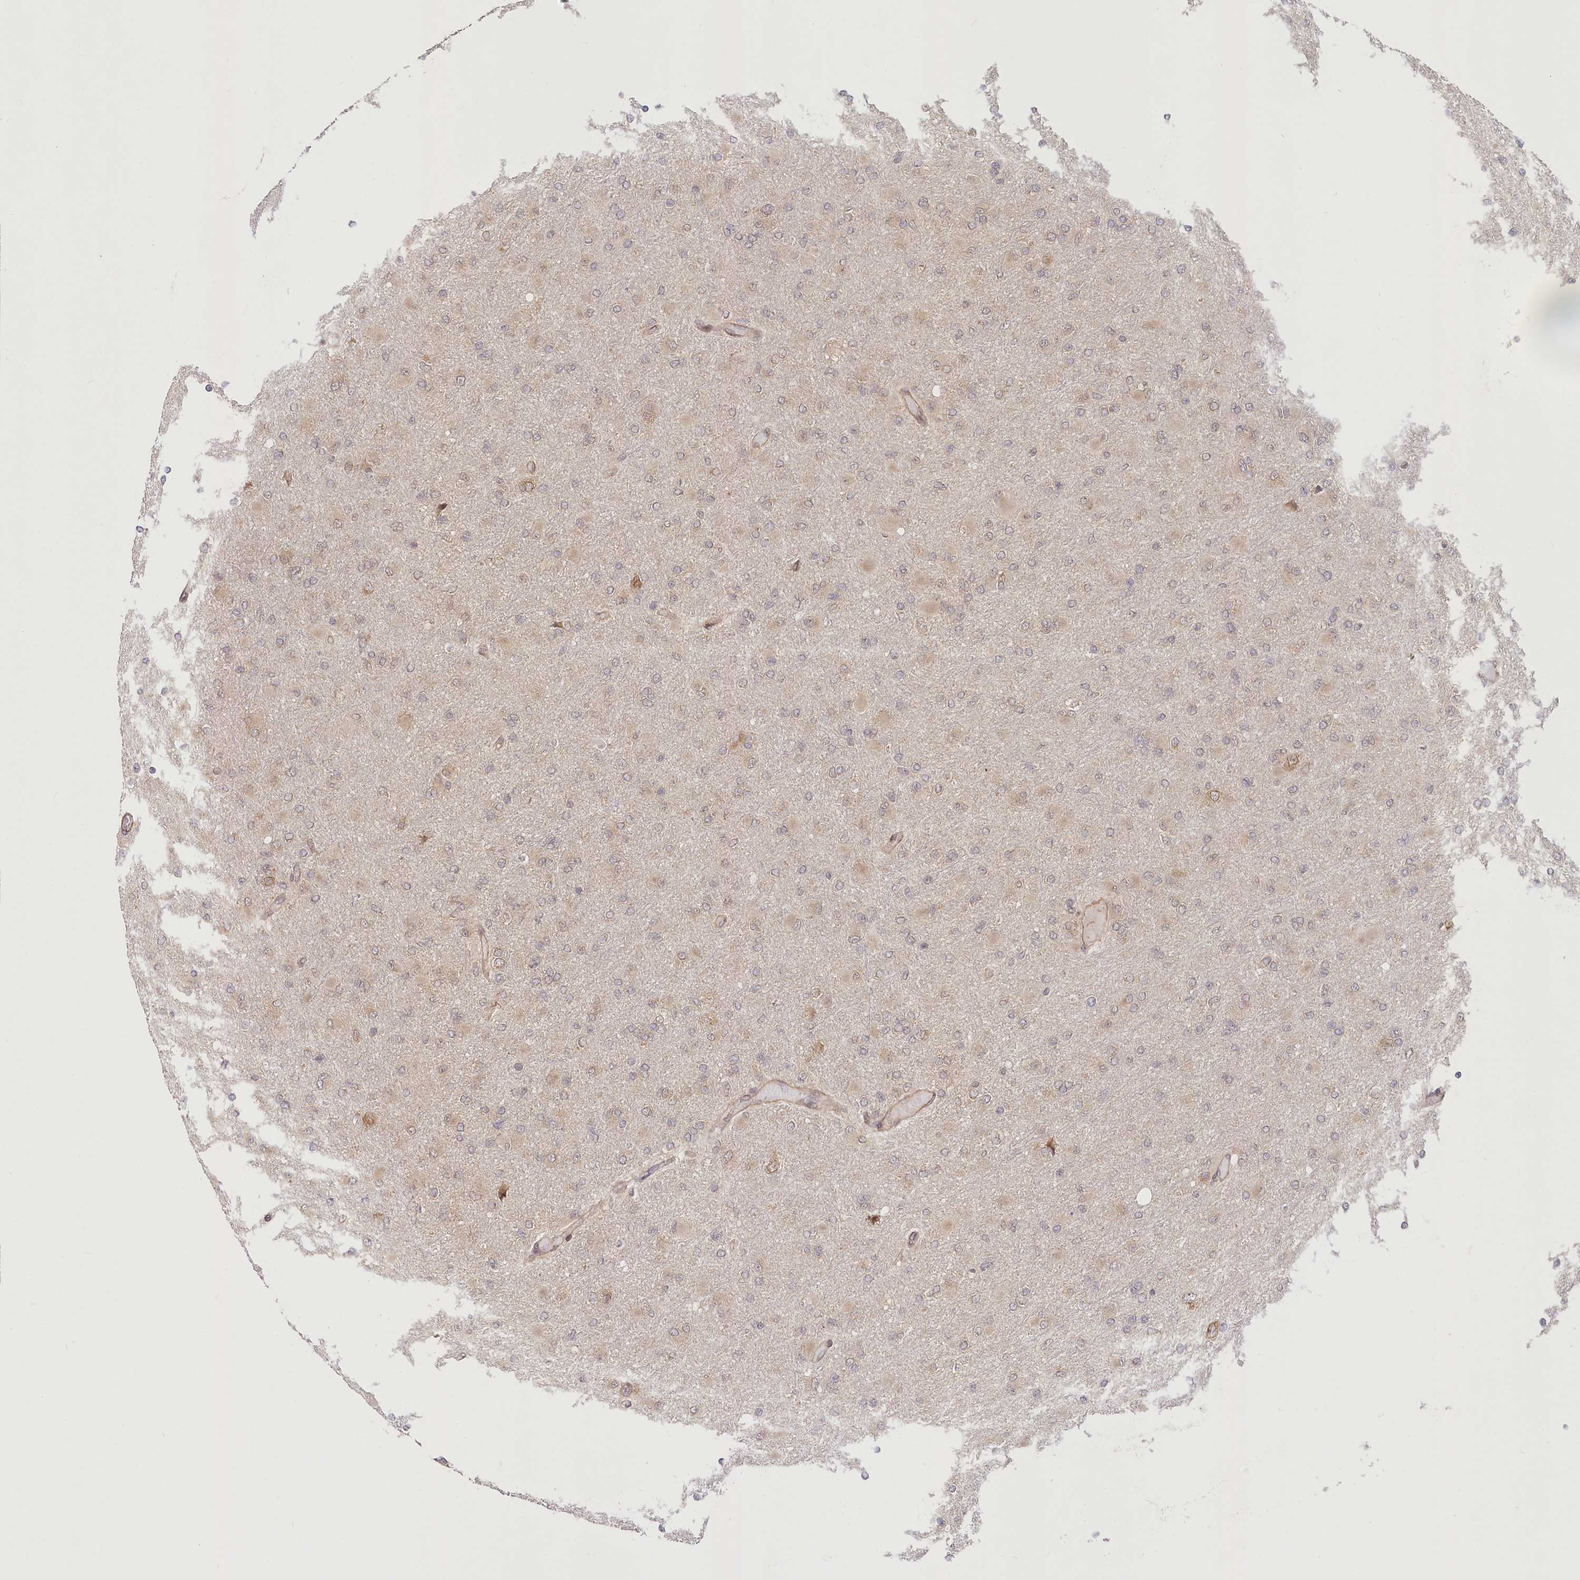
{"staining": {"intensity": "negative", "quantity": "none", "location": "none"}, "tissue": "glioma", "cell_type": "Tumor cells", "image_type": "cancer", "snomed": [{"axis": "morphology", "description": "Glioma, malignant, High grade"}, {"axis": "topography", "description": "Cerebral cortex"}], "caption": "High-grade glioma (malignant) stained for a protein using immunohistochemistry exhibits no staining tumor cells.", "gene": "CEP70", "patient": {"sex": "female", "age": 36}}